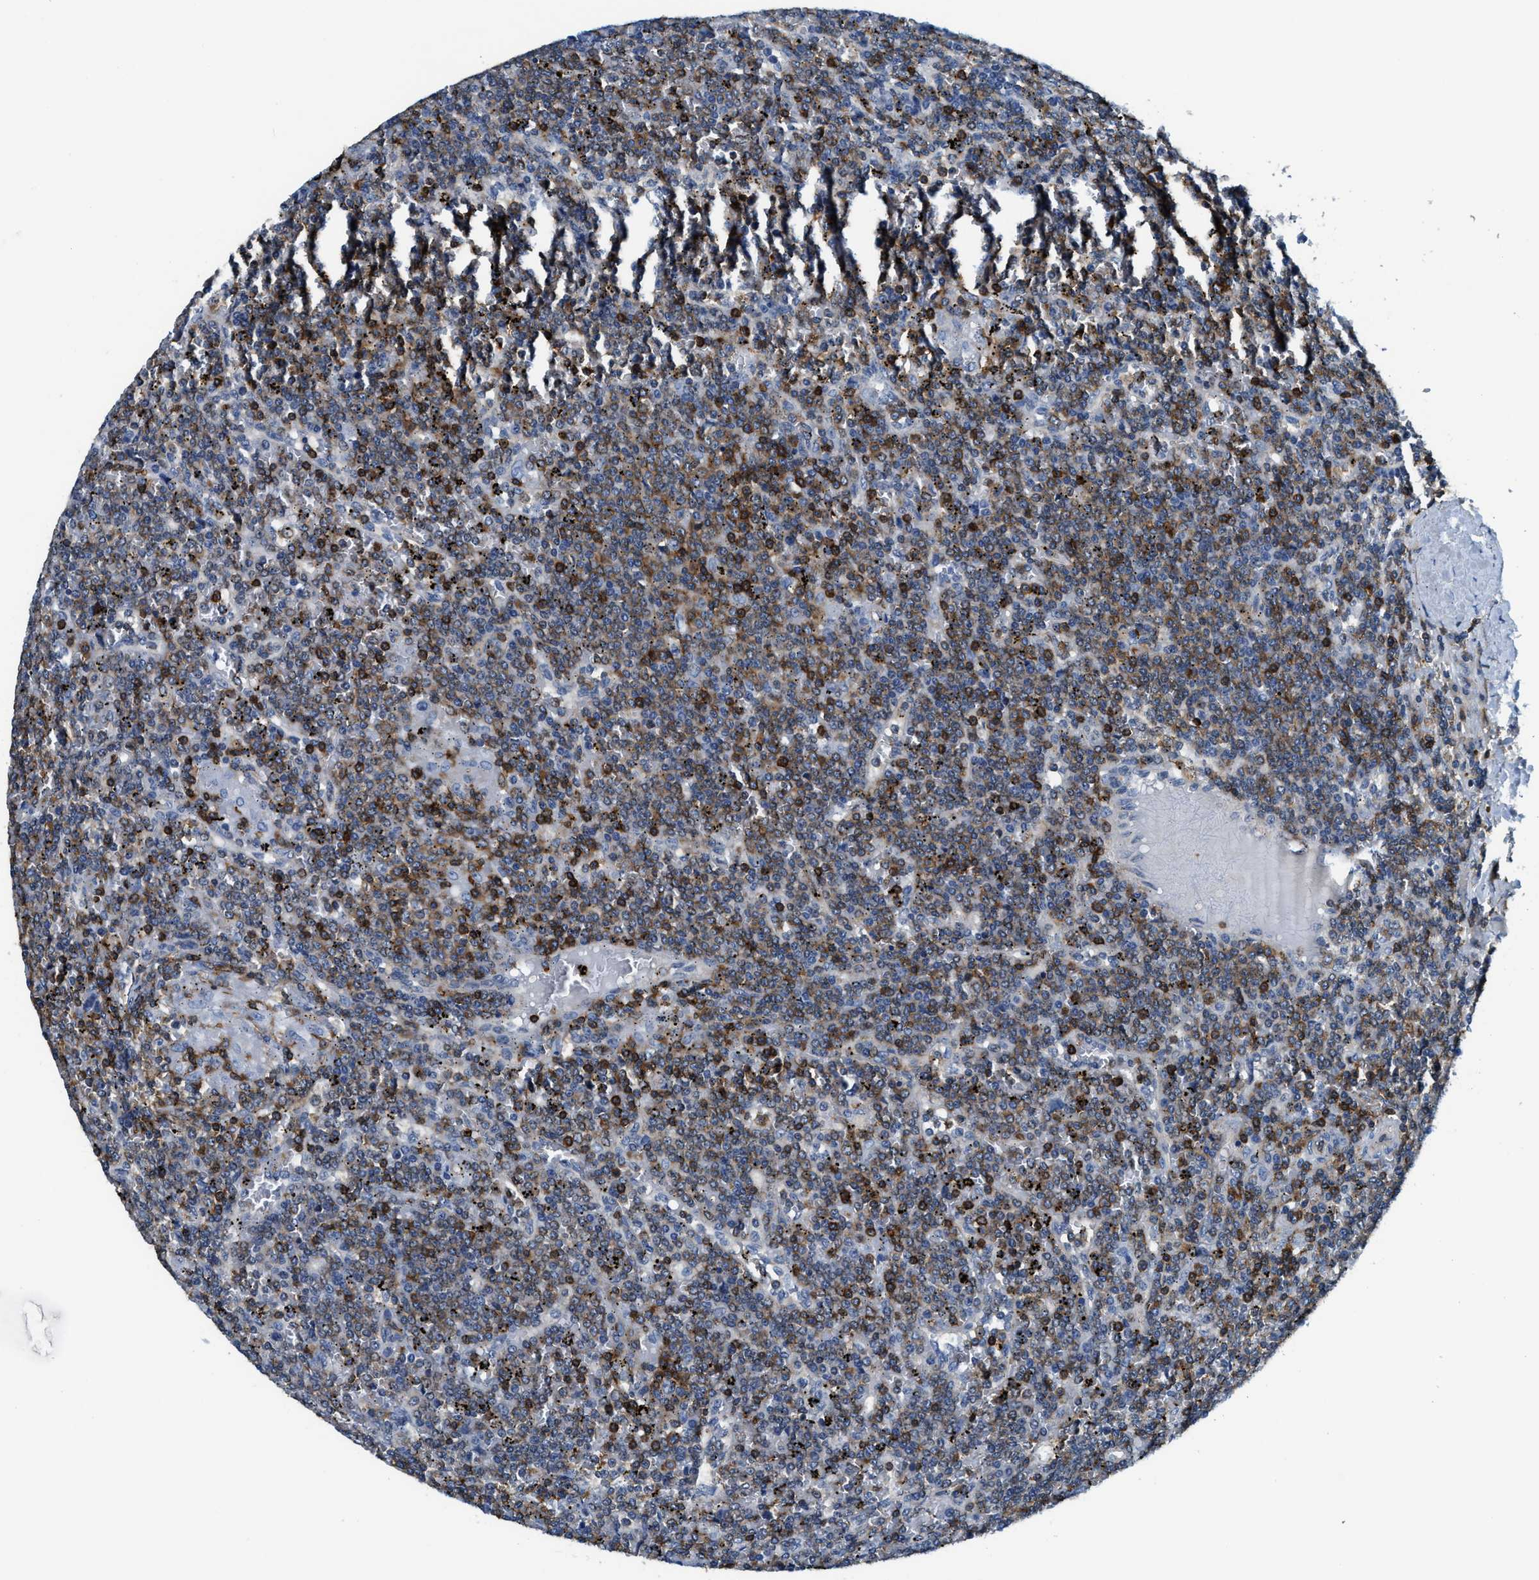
{"staining": {"intensity": "strong", "quantity": "<25%", "location": "cytoplasmic/membranous"}, "tissue": "lymphoma", "cell_type": "Tumor cells", "image_type": "cancer", "snomed": [{"axis": "morphology", "description": "Malignant lymphoma, non-Hodgkin's type, Low grade"}, {"axis": "topography", "description": "Spleen"}], "caption": "Brown immunohistochemical staining in human lymphoma reveals strong cytoplasmic/membranous positivity in approximately <25% of tumor cells. The staining was performed using DAB to visualize the protein expression in brown, while the nuclei were stained in blue with hematoxylin (Magnification: 20x).", "gene": "MYO1G", "patient": {"sex": "female", "age": 19}}